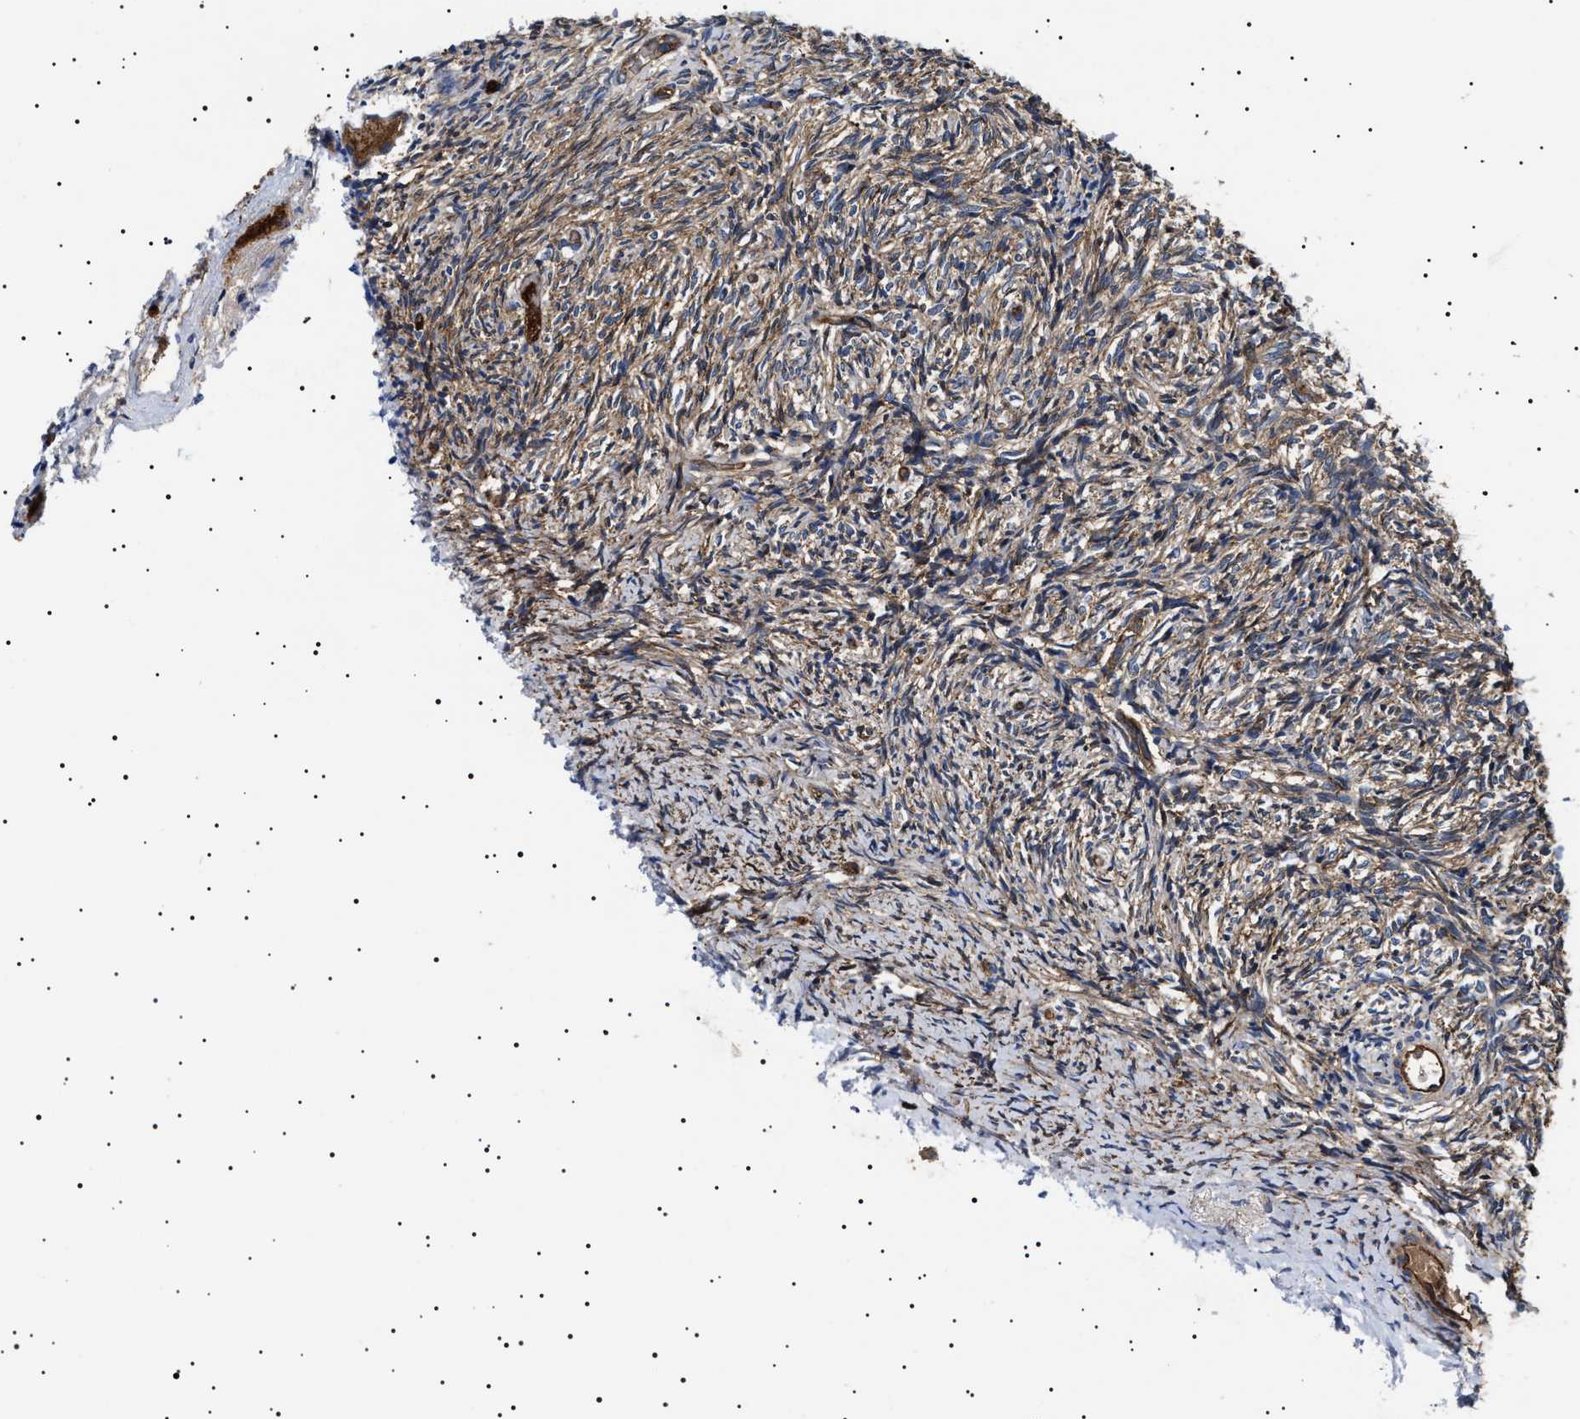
{"staining": {"intensity": "moderate", "quantity": ">75%", "location": "cytoplasmic/membranous"}, "tissue": "ovary", "cell_type": "Ovarian stroma cells", "image_type": "normal", "snomed": [{"axis": "morphology", "description": "Normal tissue, NOS"}, {"axis": "topography", "description": "Ovary"}], "caption": "Immunohistochemistry (IHC) micrograph of unremarkable ovary: ovary stained using immunohistochemistry (IHC) reveals medium levels of moderate protein expression localized specifically in the cytoplasmic/membranous of ovarian stroma cells, appearing as a cytoplasmic/membranous brown color.", "gene": "TPP2", "patient": {"sex": "female", "age": 41}}